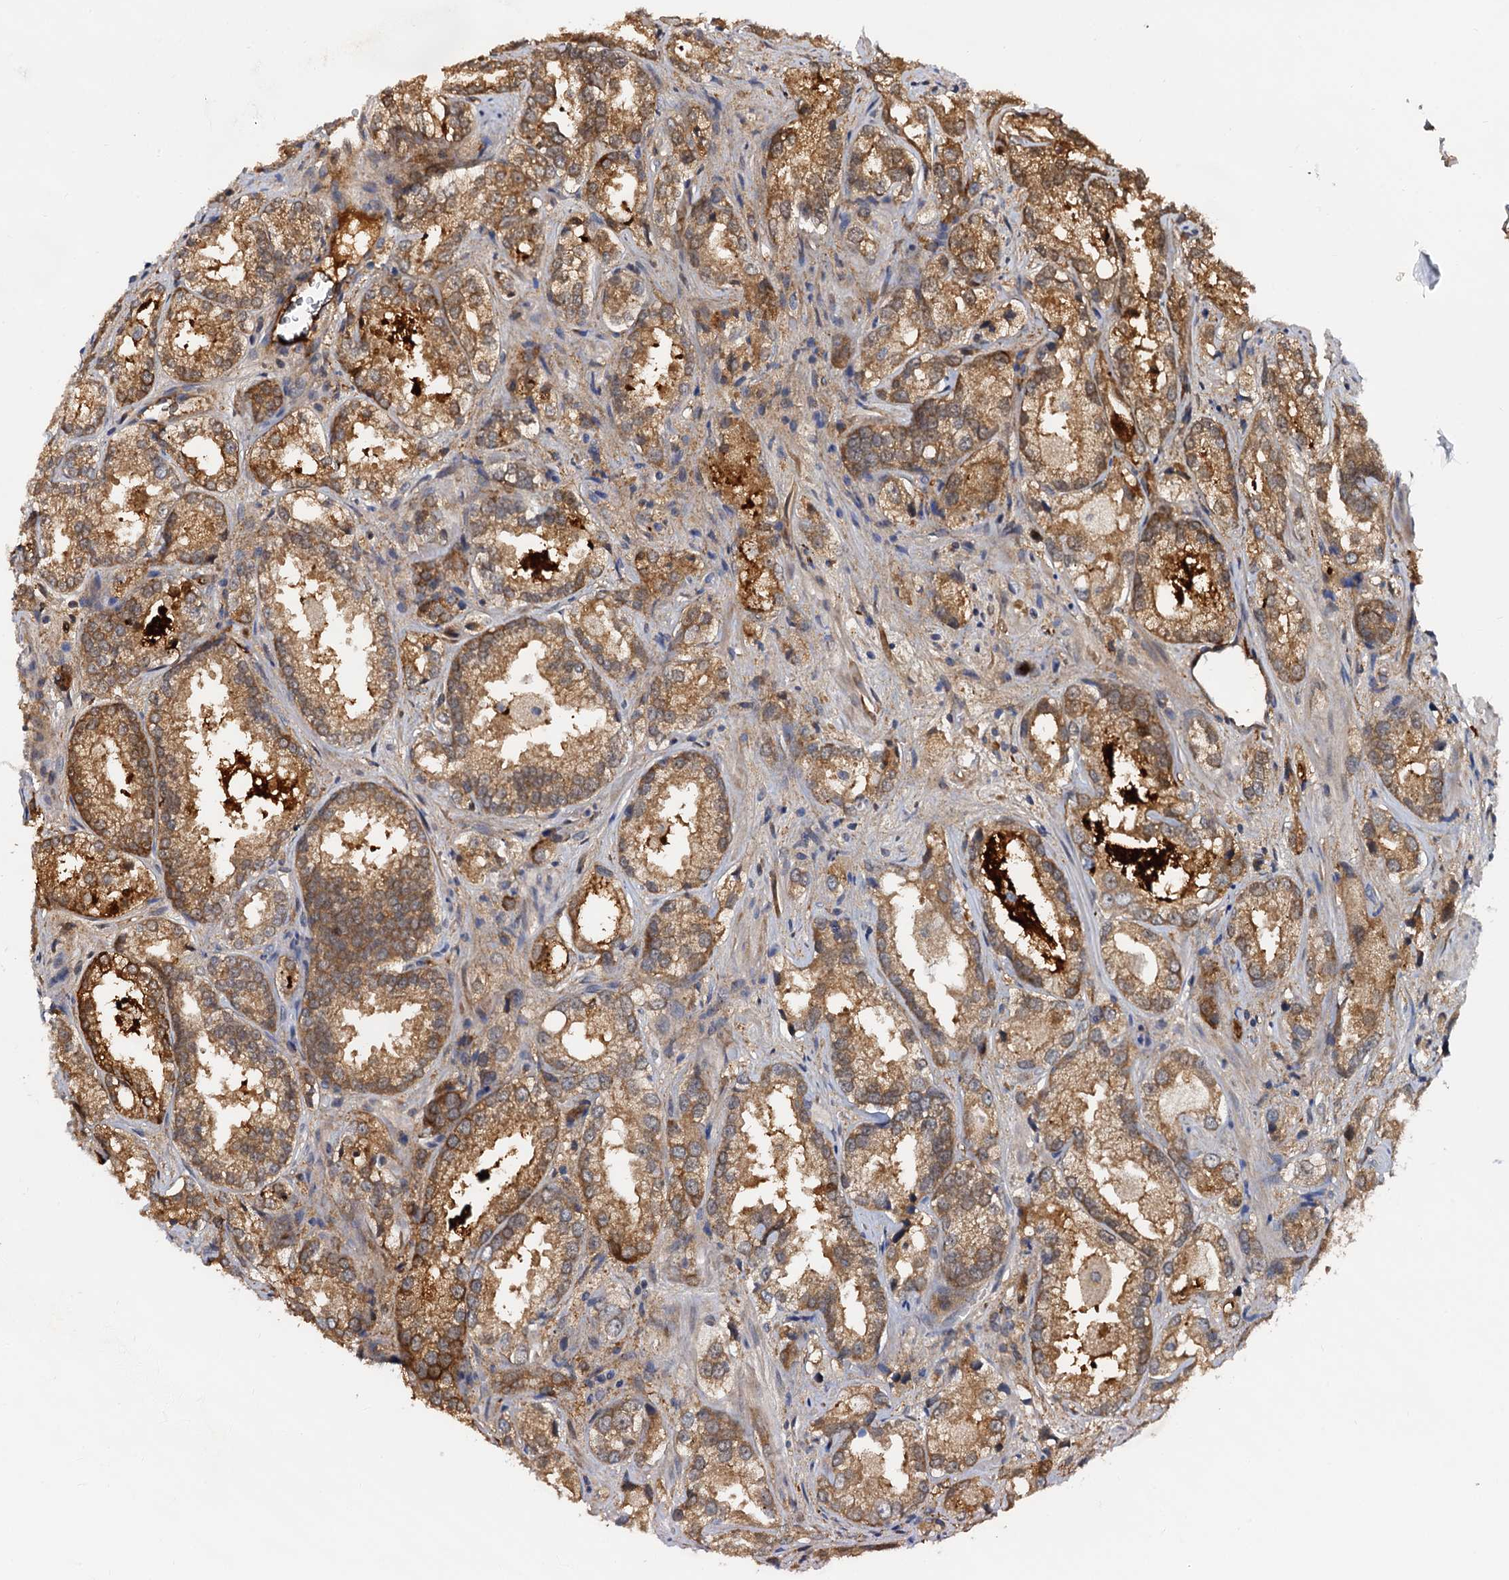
{"staining": {"intensity": "moderate", "quantity": ">75%", "location": "cytoplasmic/membranous"}, "tissue": "prostate cancer", "cell_type": "Tumor cells", "image_type": "cancer", "snomed": [{"axis": "morphology", "description": "Adenocarcinoma, Low grade"}, {"axis": "topography", "description": "Prostate"}], "caption": "The immunohistochemical stain shows moderate cytoplasmic/membranous positivity in tumor cells of low-grade adenocarcinoma (prostate) tissue.", "gene": "SELENOP", "patient": {"sex": "male", "age": 47}}